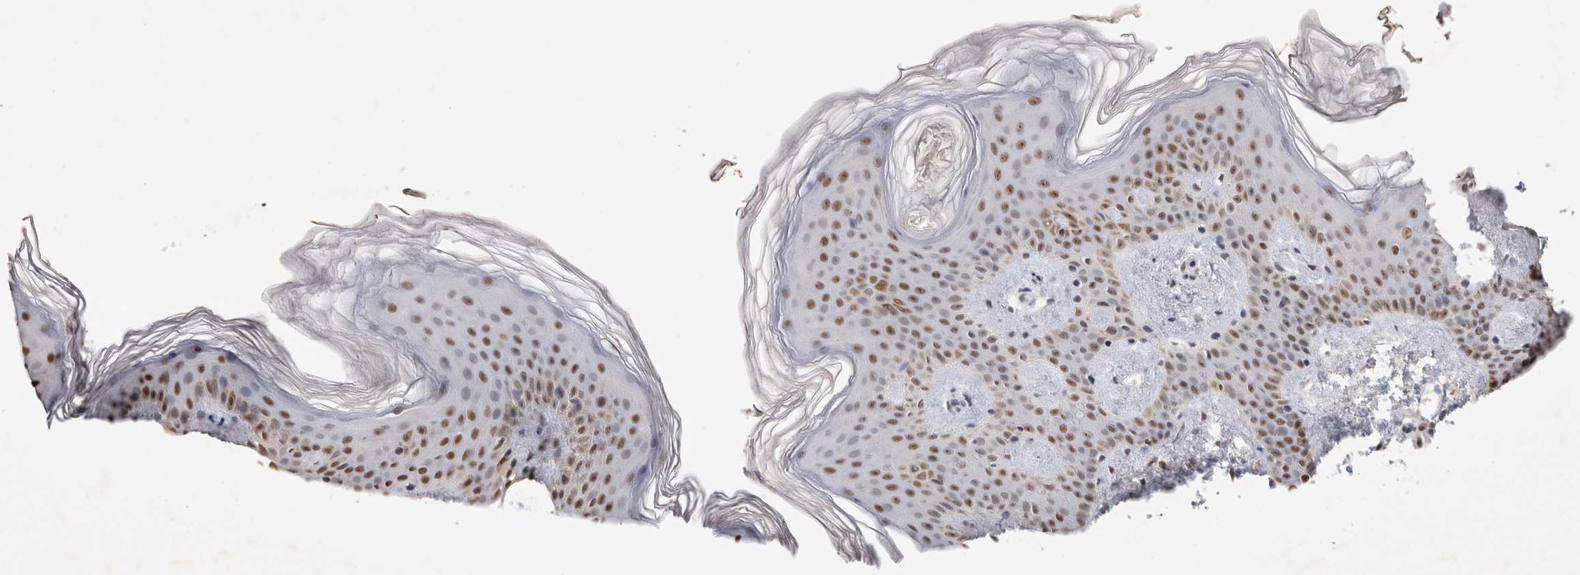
{"staining": {"intensity": "negative", "quantity": "none", "location": "none"}, "tissue": "skin", "cell_type": "Fibroblasts", "image_type": "normal", "snomed": [{"axis": "morphology", "description": "Normal tissue, NOS"}, {"axis": "morphology", "description": "Neoplasm, benign, NOS"}, {"axis": "topography", "description": "Skin"}, {"axis": "topography", "description": "Soft tissue"}], "caption": "IHC of normal human skin demonstrates no staining in fibroblasts.", "gene": "XRCC5", "patient": {"sex": "male", "age": 26}}